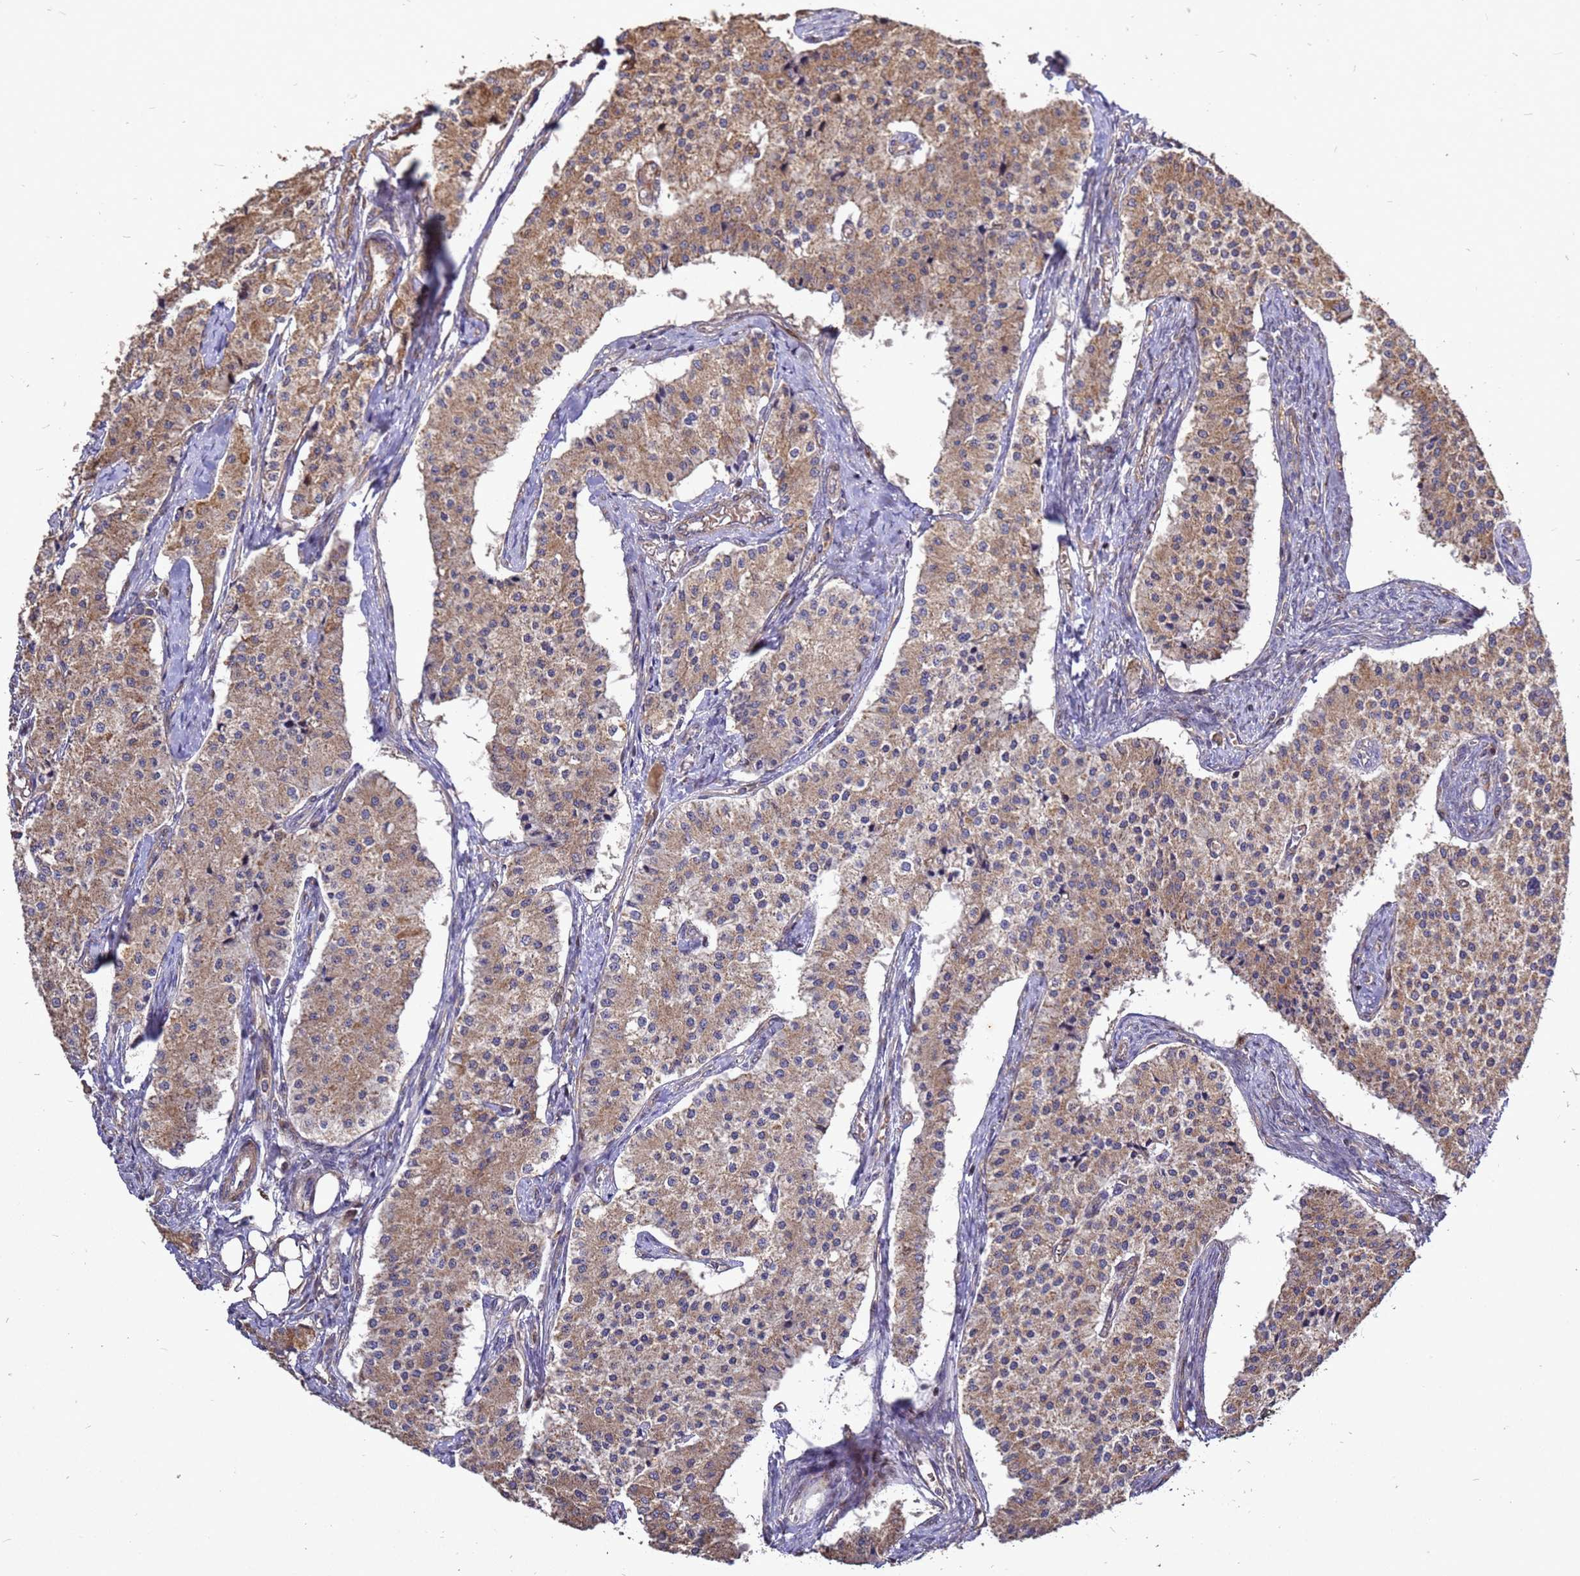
{"staining": {"intensity": "moderate", "quantity": ">75%", "location": "cytoplasmic/membranous"}, "tissue": "carcinoid", "cell_type": "Tumor cells", "image_type": "cancer", "snomed": [{"axis": "morphology", "description": "Carcinoid, malignant, NOS"}, {"axis": "topography", "description": "Colon"}], "caption": "A brown stain labels moderate cytoplasmic/membranous staining of a protein in carcinoid tumor cells.", "gene": "RSPRY1", "patient": {"sex": "female", "age": 52}}